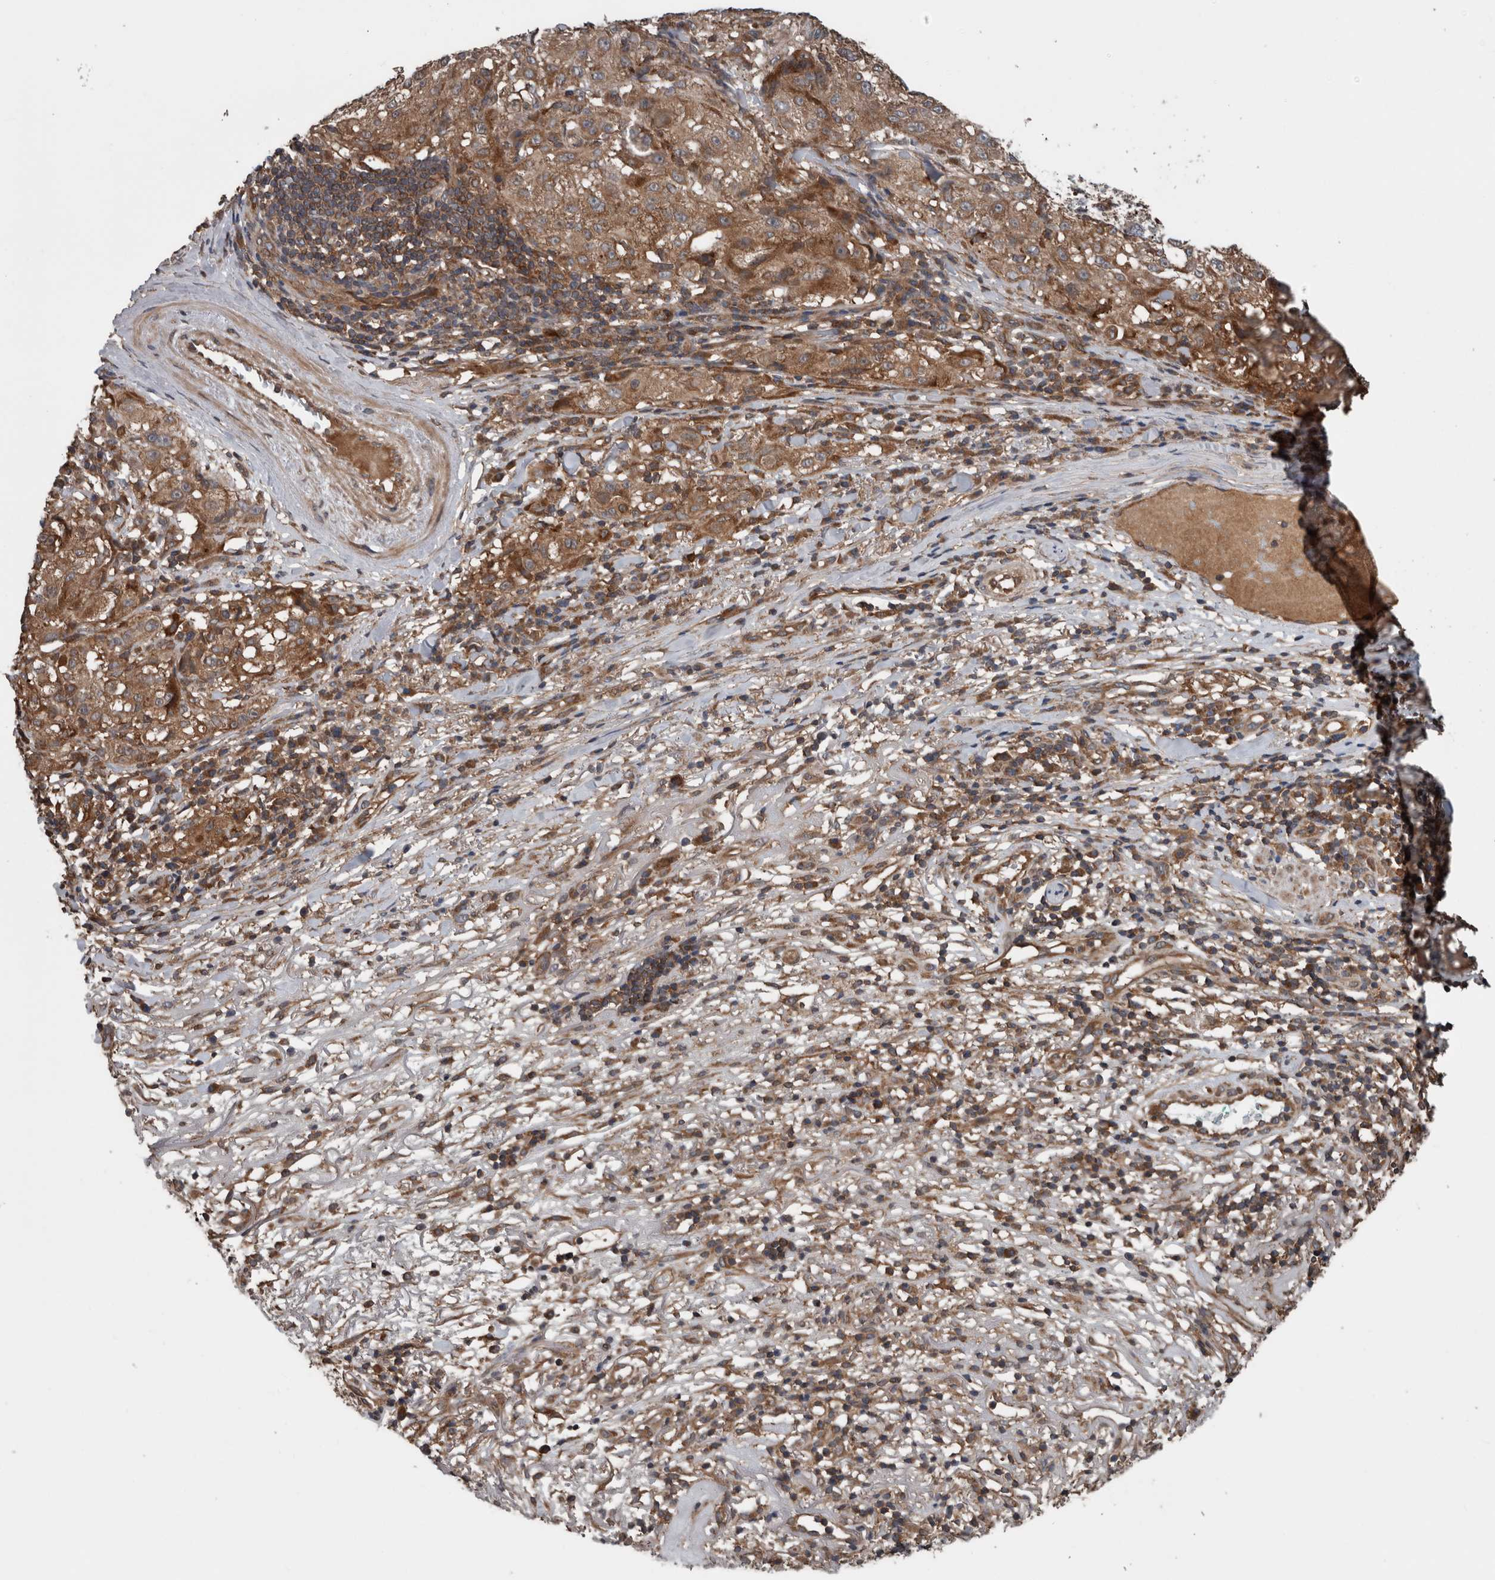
{"staining": {"intensity": "moderate", "quantity": ">75%", "location": "cytoplasmic/membranous"}, "tissue": "melanoma", "cell_type": "Tumor cells", "image_type": "cancer", "snomed": [{"axis": "morphology", "description": "Necrosis, NOS"}, {"axis": "morphology", "description": "Malignant melanoma, NOS"}, {"axis": "topography", "description": "Skin"}], "caption": "Malignant melanoma stained with immunohistochemistry (IHC) demonstrates moderate cytoplasmic/membranous positivity in about >75% of tumor cells.", "gene": "RIOK3", "patient": {"sex": "female", "age": 87}}